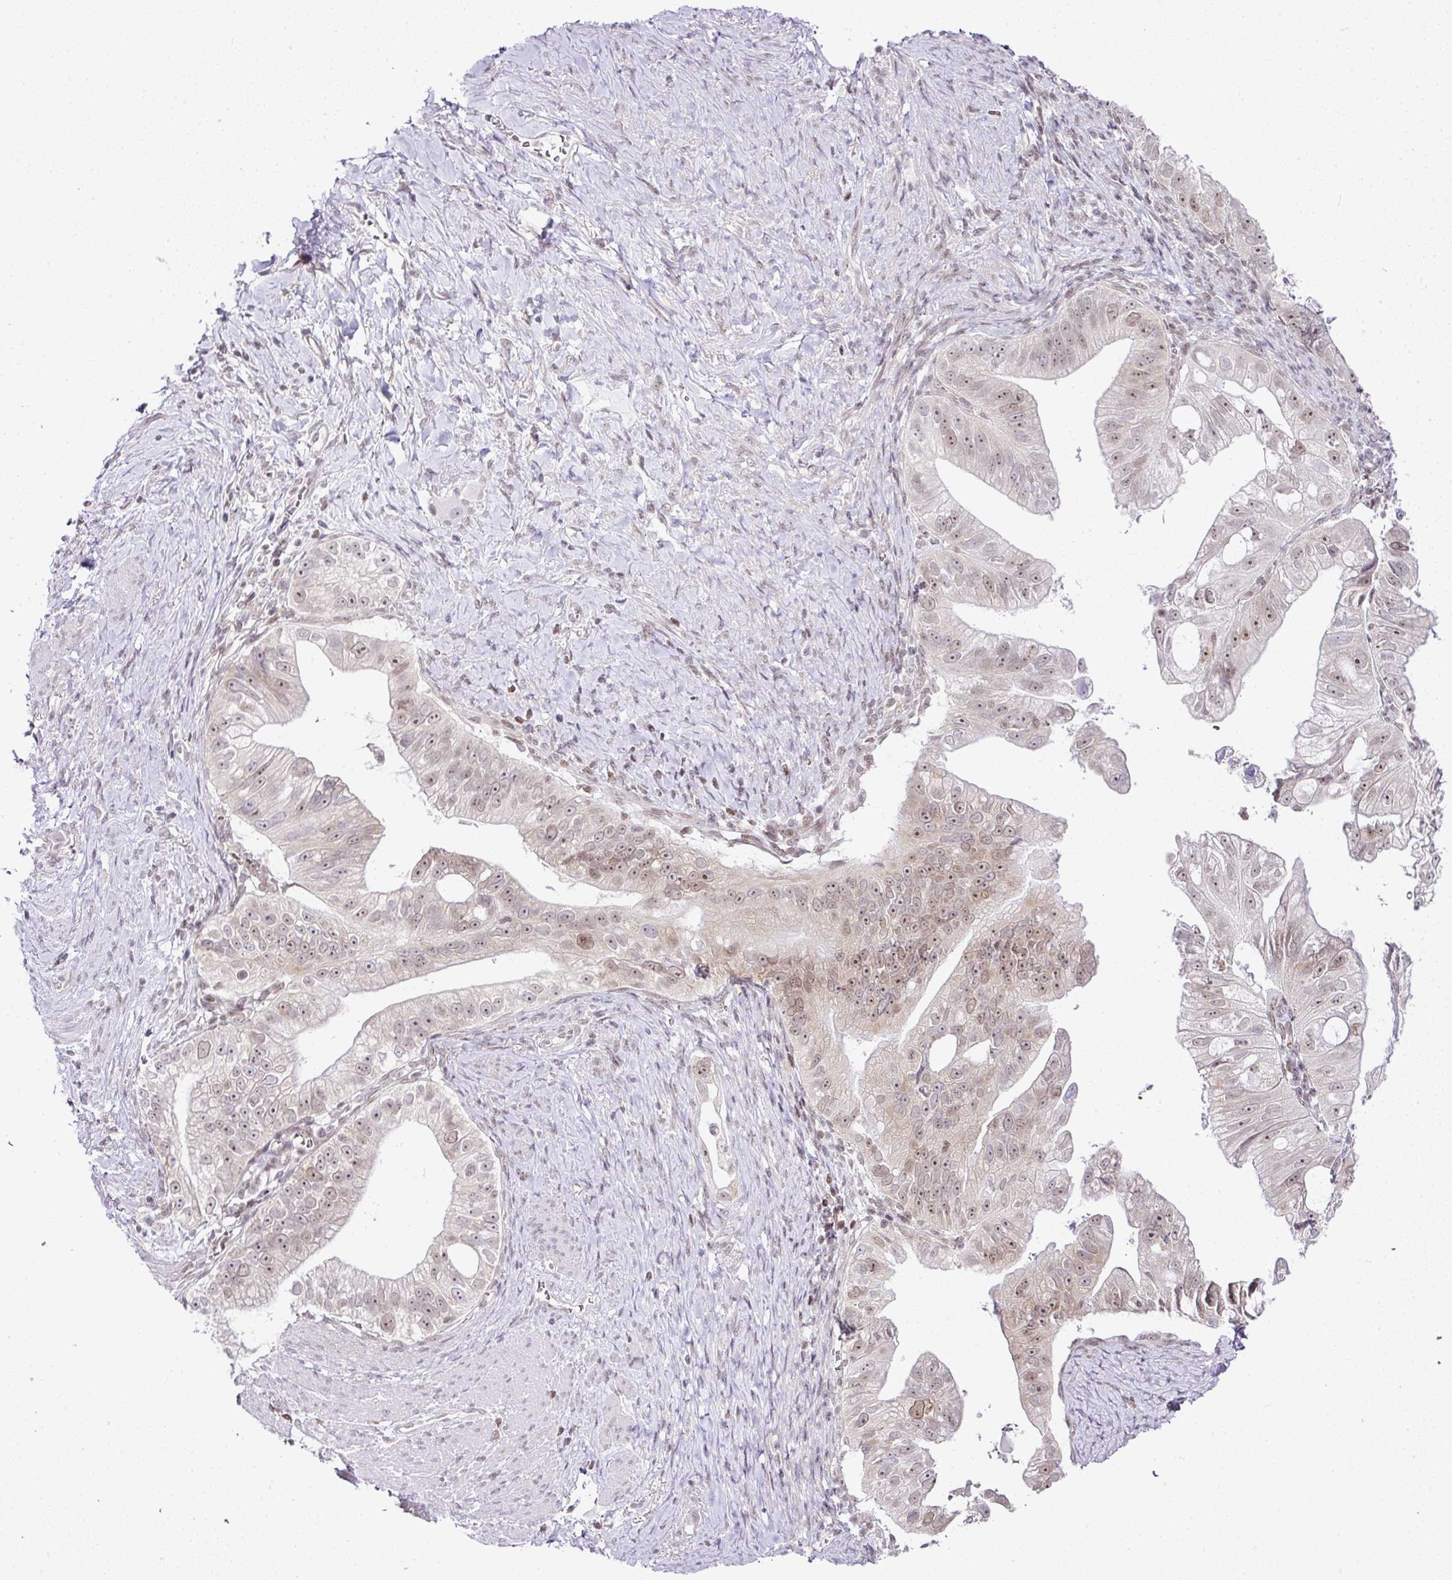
{"staining": {"intensity": "moderate", "quantity": "25%-75%", "location": "nuclear"}, "tissue": "pancreatic cancer", "cell_type": "Tumor cells", "image_type": "cancer", "snomed": [{"axis": "morphology", "description": "Adenocarcinoma, NOS"}, {"axis": "topography", "description": "Pancreas"}], "caption": "Tumor cells reveal medium levels of moderate nuclear positivity in approximately 25%-75% of cells in pancreatic adenocarcinoma.", "gene": "FAM32A", "patient": {"sex": "male", "age": 70}}